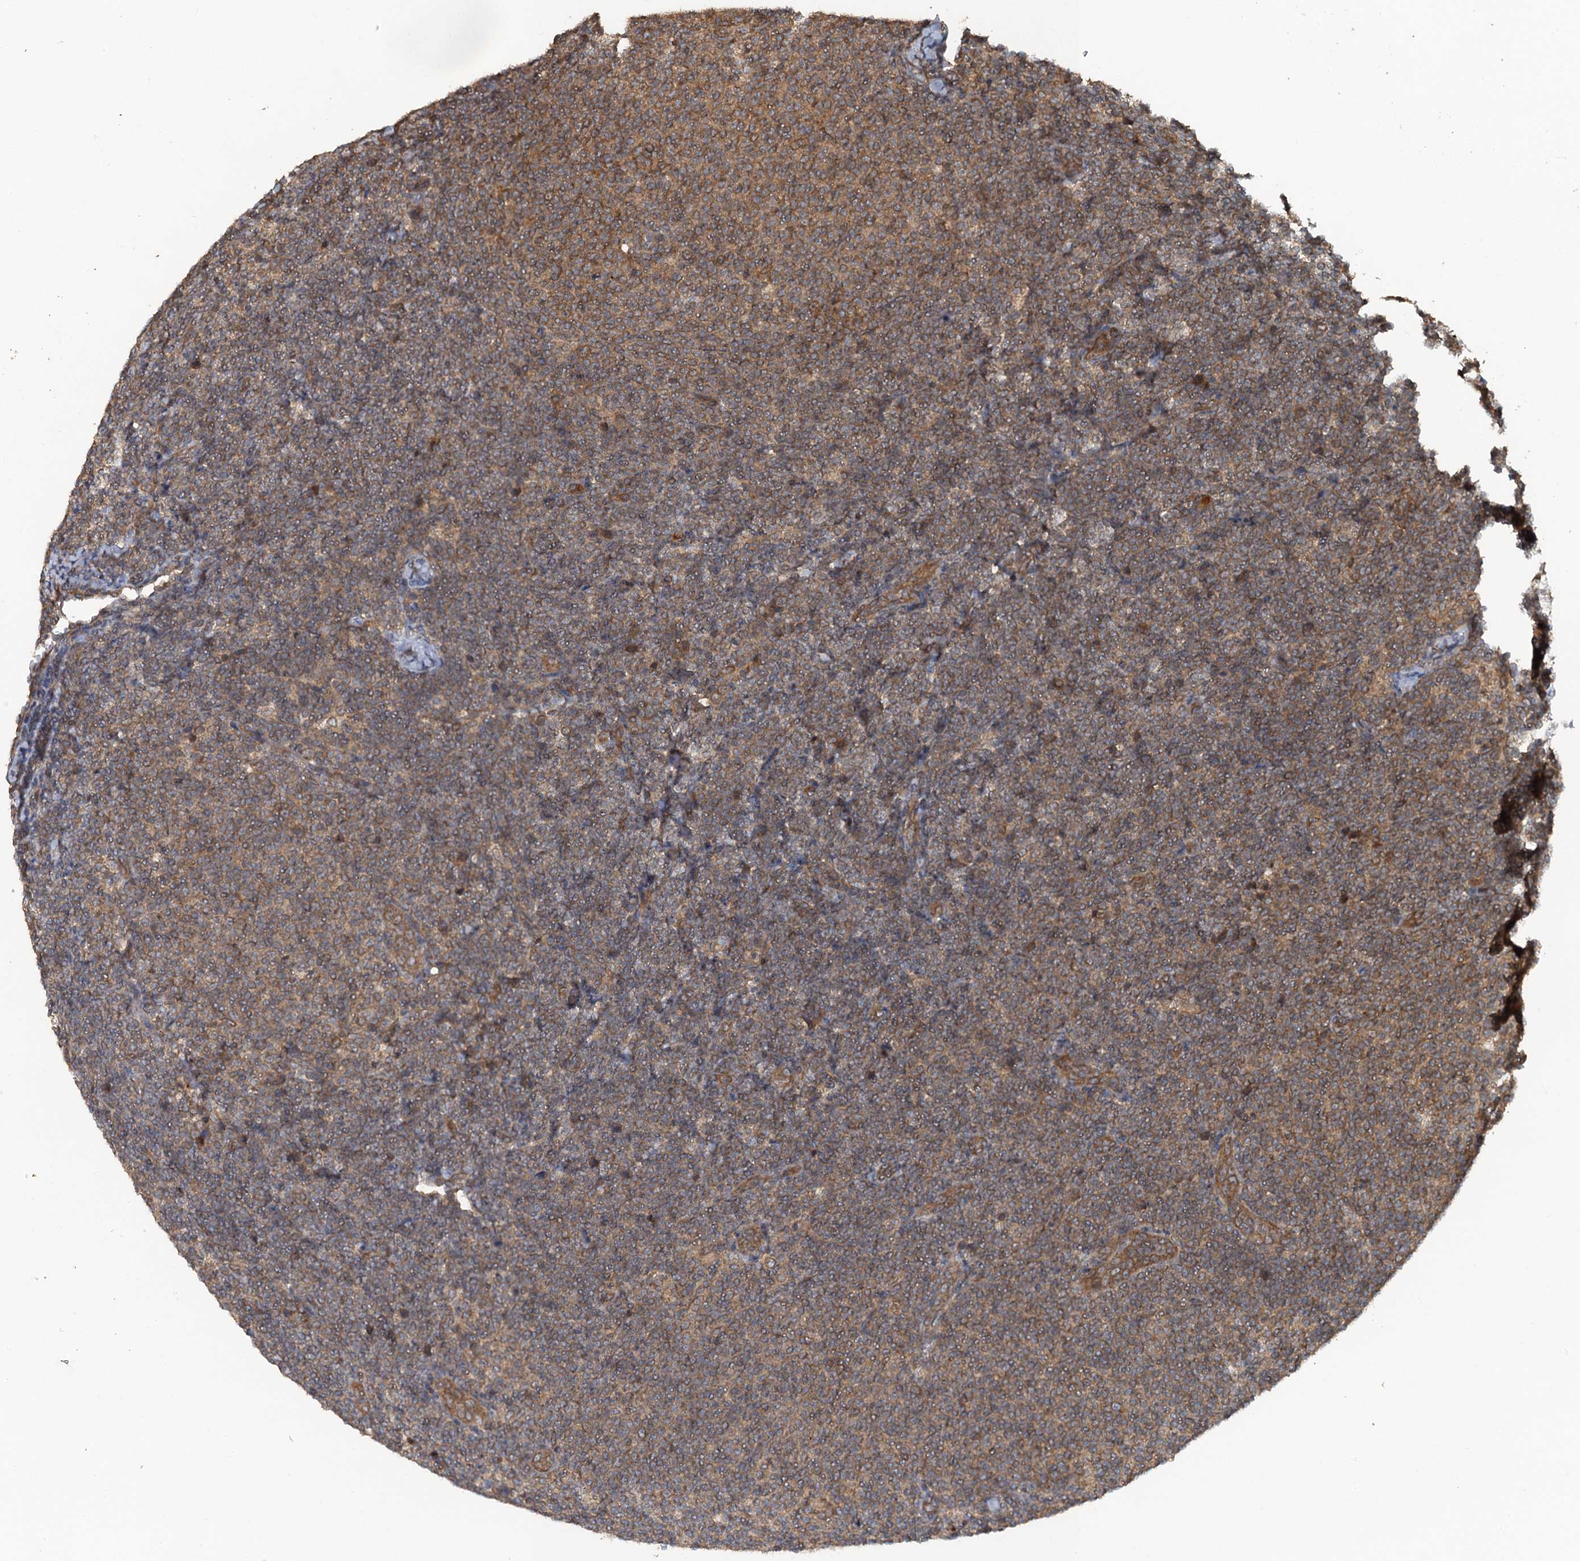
{"staining": {"intensity": "moderate", "quantity": ">75%", "location": "cytoplasmic/membranous"}, "tissue": "lymphoma", "cell_type": "Tumor cells", "image_type": "cancer", "snomed": [{"axis": "morphology", "description": "Malignant lymphoma, non-Hodgkin's type, Low grade"}, {"axis": "topography", "description": "Lymph node"}], "caption": "Immunohistochemistry image of neoplastic tissue: human malignant lymphoma, non-Hodgkin's type (low-grade) stained using IHC demonstrates medium levels of moderate protein expression localized specifically in the cytoplasmic/membranous of tumor cells, appearing as a cytoplasmic/membranous brown color.", "gene": "GLE1", "patient": {"sex": "male", "age": 66}}